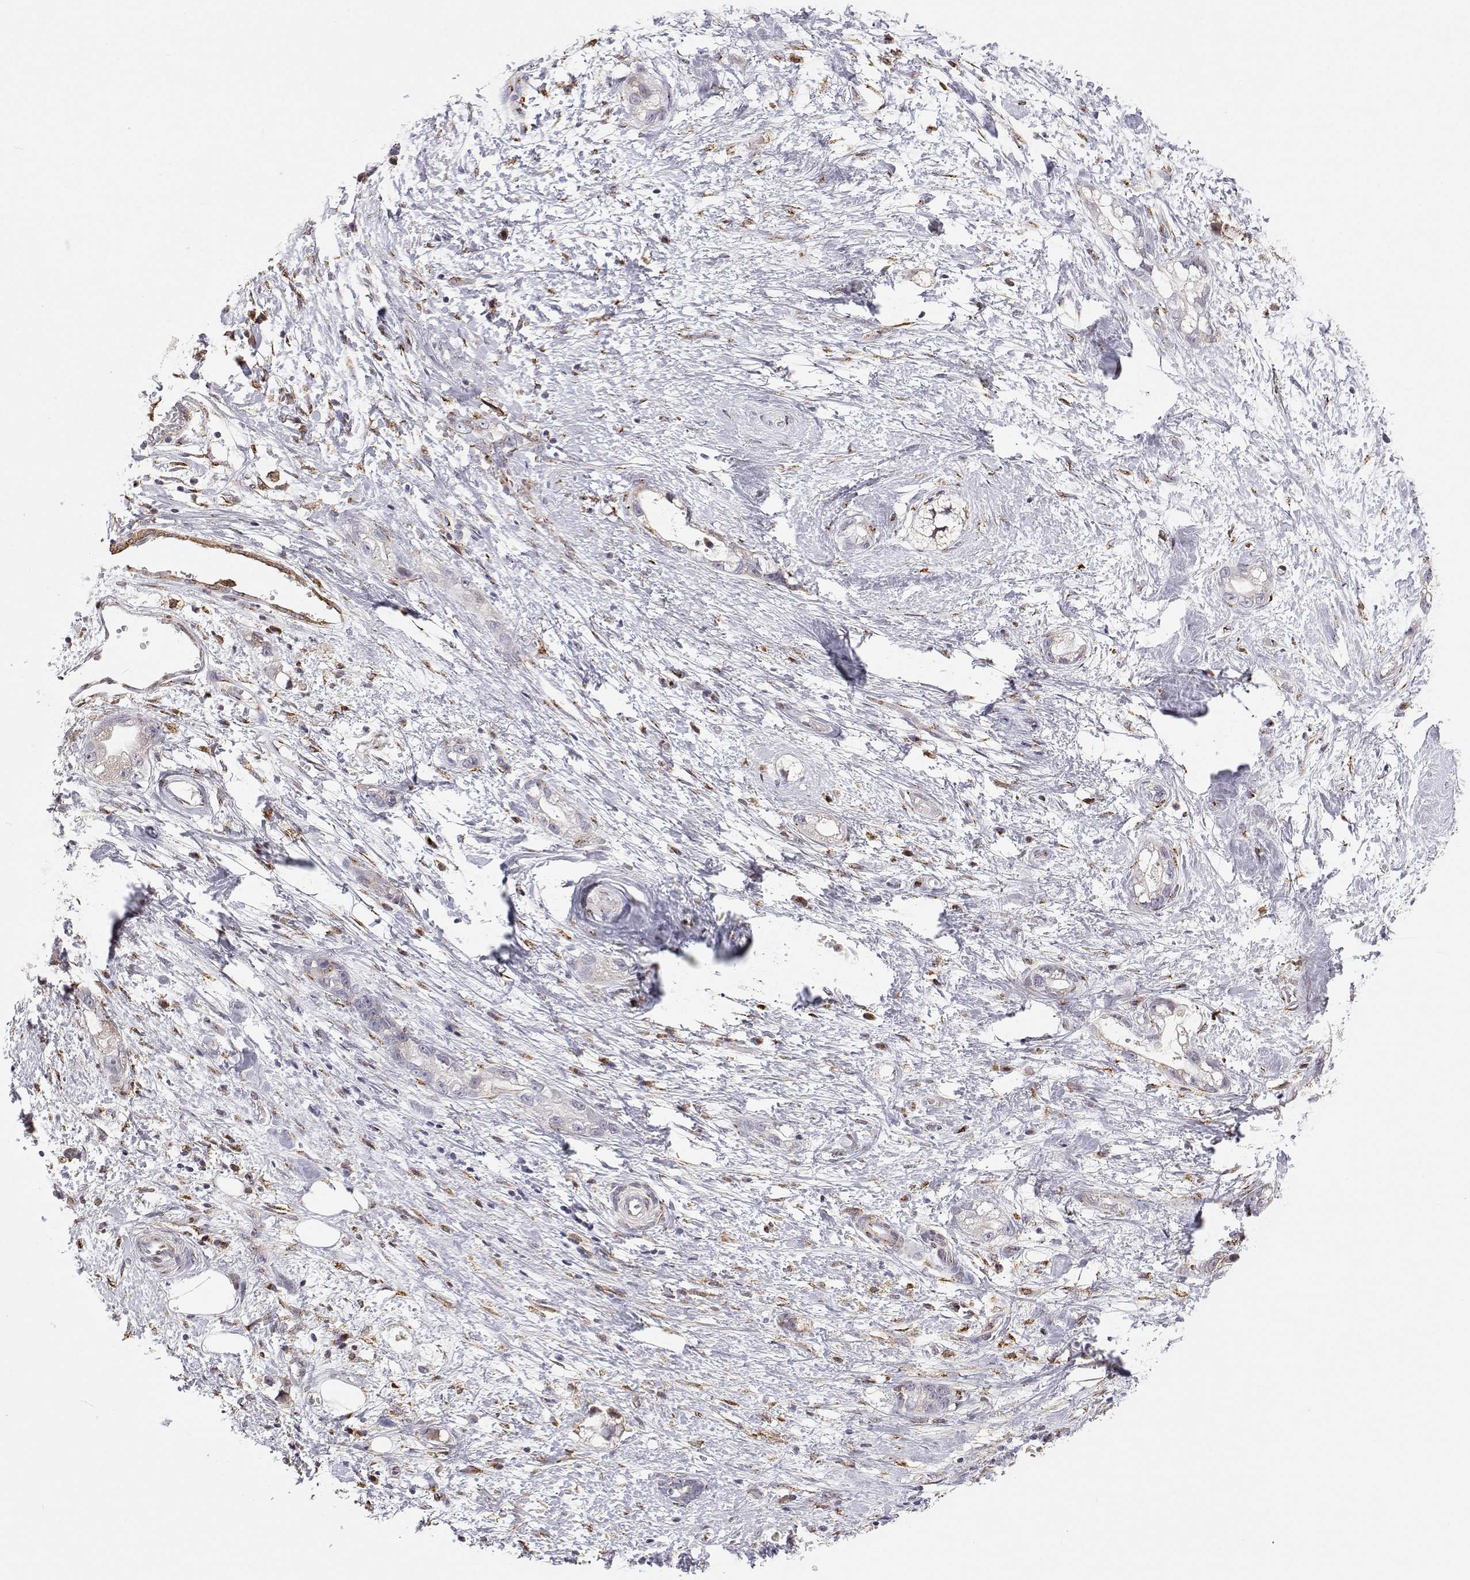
{"staining": {"intensity": "negative", "quantity": "none", "location": "none"}, "tissue": "stomach cancer", "cell_type": "Tumor cells", "image_type": "cancer", "snomed": [{"axis": "morphology", "description": "Adenocarcinoma, NOS"}, {"axis": "topography", "description": "Stomach"}], "caption": "An immunohistochemistry (IHC) photomicrograph of stomach cancer (adenocarcinoma) is shown. There is no staining in tumor cells of stomach cancer (adenocarcinoma). (Stains: DAB (3,3'-diaminobenzidine) IHC with hematoxylin counter stain, Microscopy: brightfield microscopy at high magnification).", "gene": "STARD13", "patient": {"sex": "male", "age": 55}}